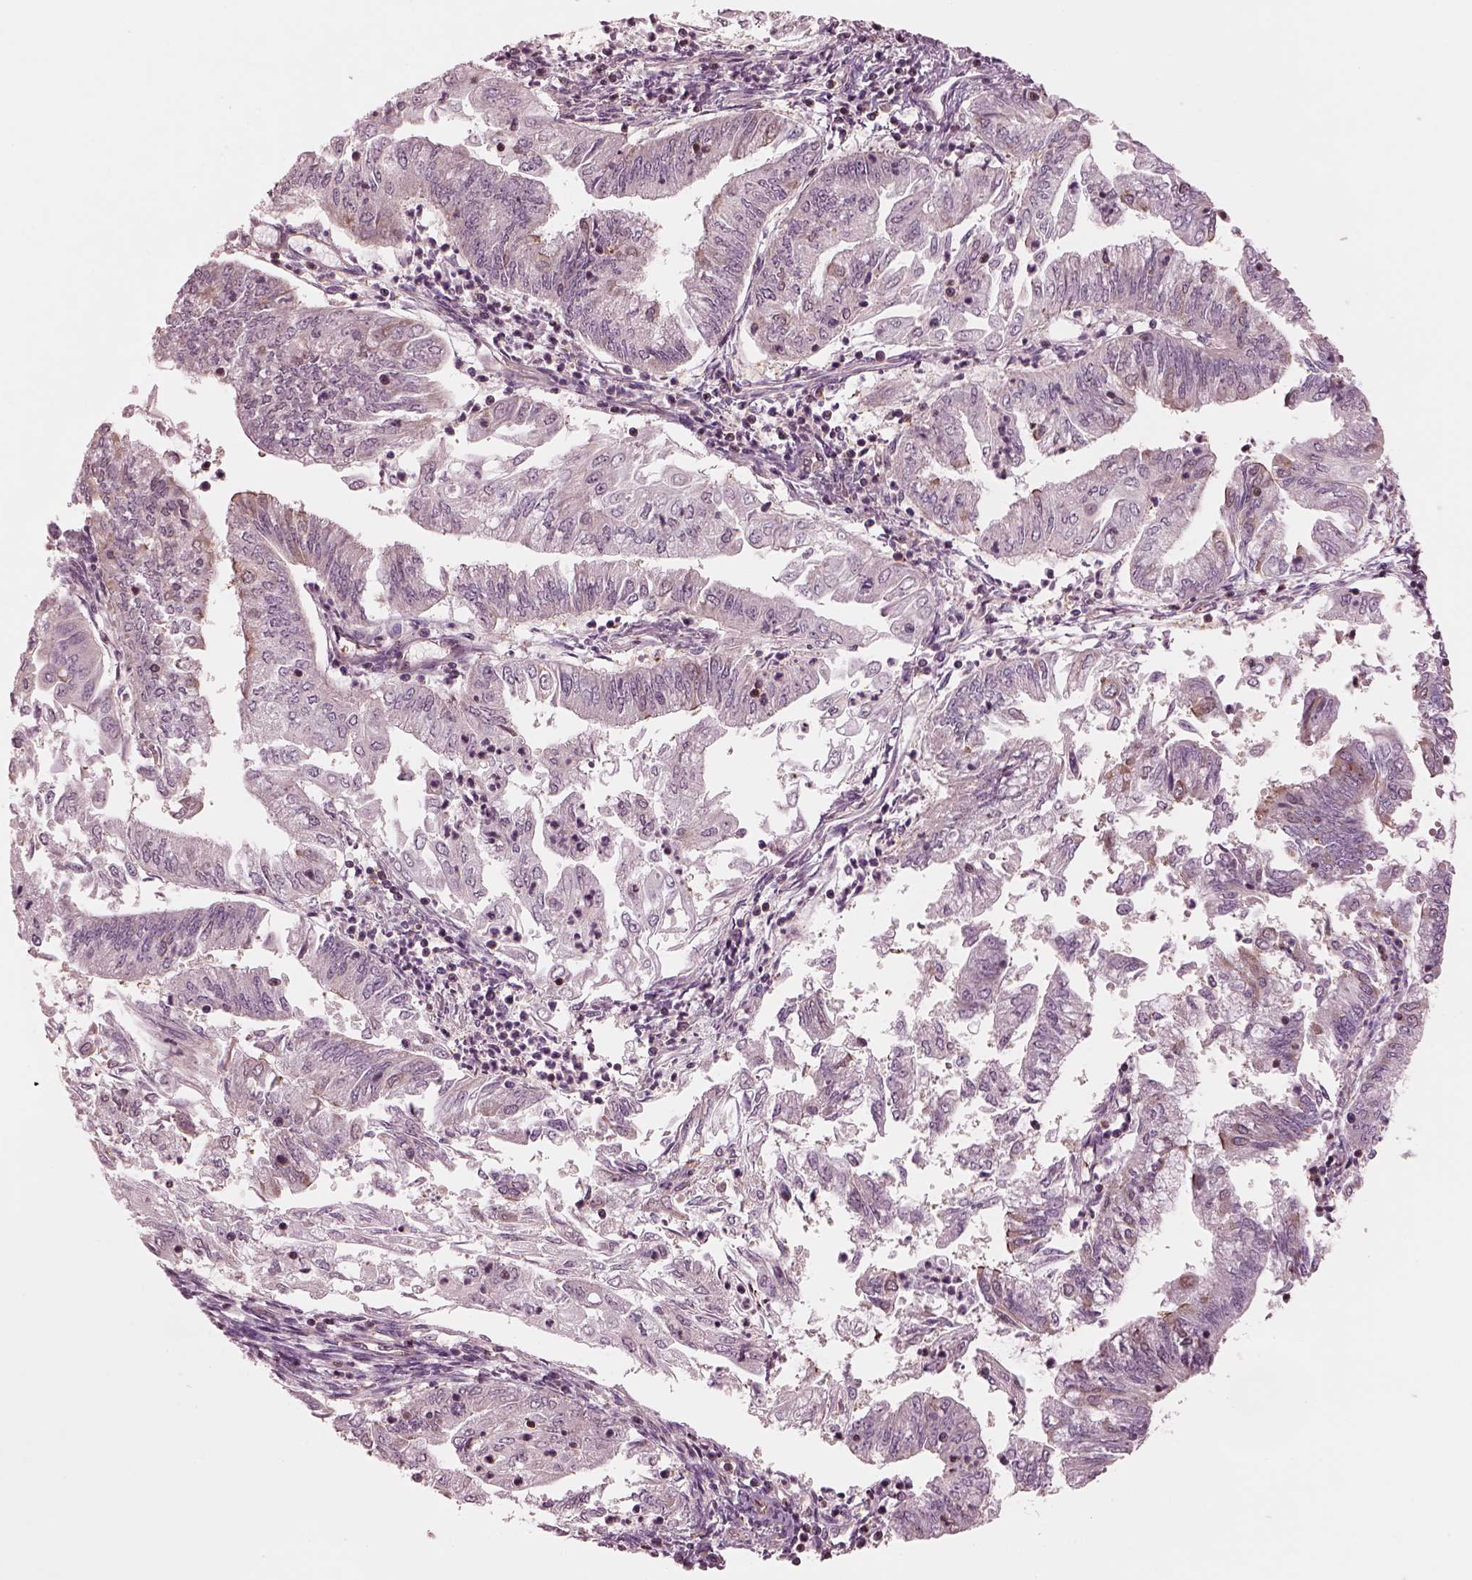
{"staining": {"intensity": "strong", "quantity": "<25%", "location": "cytoplasmic/membranous"}, "tissue": "endometrial cancer", "cell_type": "Tumor cells", "image_type": "cancer", "snomed": [{"axis": "morphology", "description": "Adenocarcinoma, NOS"}, {"axis": "topography", "description": "Endometrium"}], "caption": "Protein expression analysis of human endometrial cancer (adenocarcinoma) reveals strong cytoplasmic/membranous staining in approximately <25% of tumor cells.", "gene": "STK33", "patient": {"sex": "female", "age": 55}}